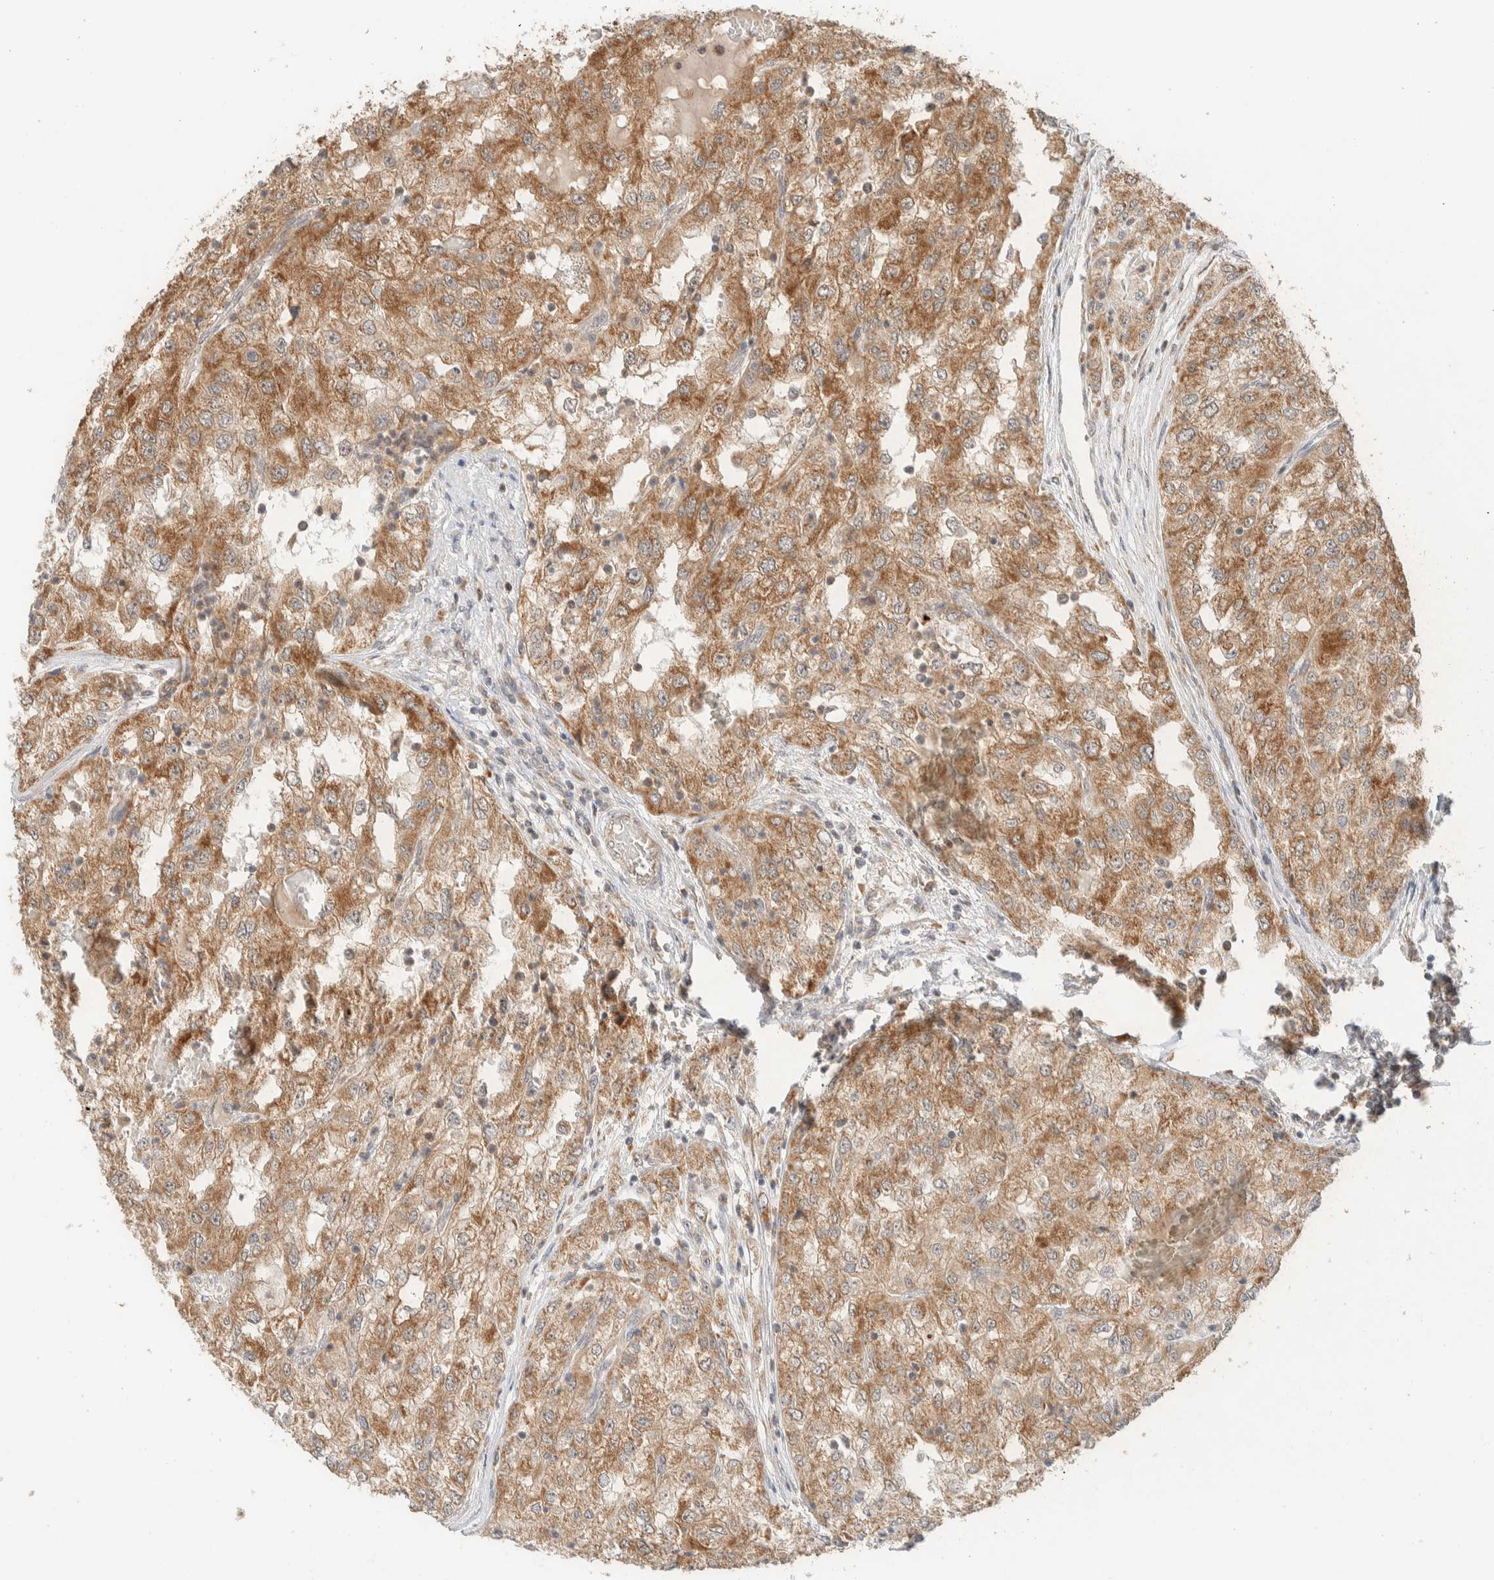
{"staining": {"intensity": "moderate", "quantity": ">75%", "location": "cytoplasmic/membranous"}, "tissue": "renal cancer", "cell_type": "Tumor cells", "image_type": "cancer", "snomed": [{"axis": "morphology", "description": "Adenocarcinoma, NOS"}, {"axis": "topography", "description": "Kidney"}], "caption": "Moderate cytoplasmic/membranous positivity is appreciated in approximately >75% of tumor cells in adenocarcinoma (renal). The staining was performed using DAB (3,3'-diaminobenzidine), with brown indicating positive protein expression. Nuclei are stained blue with hematoxylin.", "gene": "MRPL41", "patient": {"sex": "female", "age": 54}}